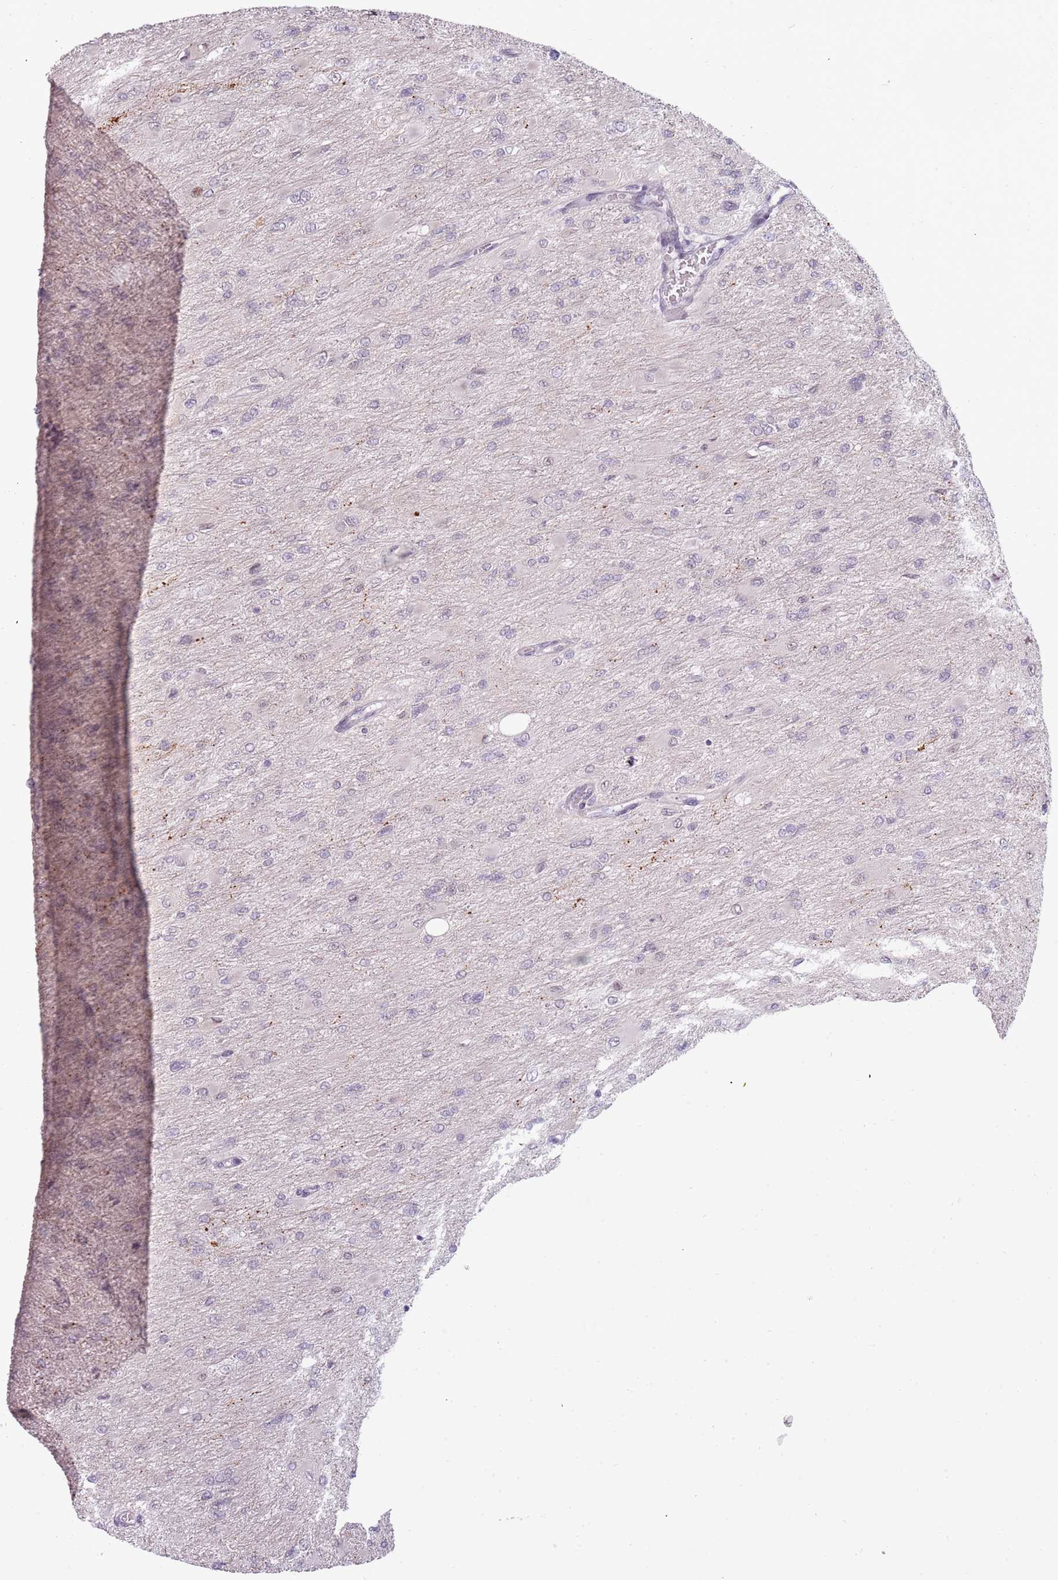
{"staining": {"intensity": "negative", "quantity": "none", "location": "none"}, "tissue": "glioma", "cell_type": "Tumor cells", "image_type": "cancer", "snomed": [{"axis": "morphology", "description": "Glioma, malignant, High grade"}, {"axis": "topography", "description": "Cerebral cortex"}], "caption": "Photomicrograph shows no significant protein expression in tumor cells of glioma. (Immunohistochemistry (ihc), brightfield microscopy, high magnification).", "gene": "REXO4", "patient": {"sex": "female", "age": 36}}